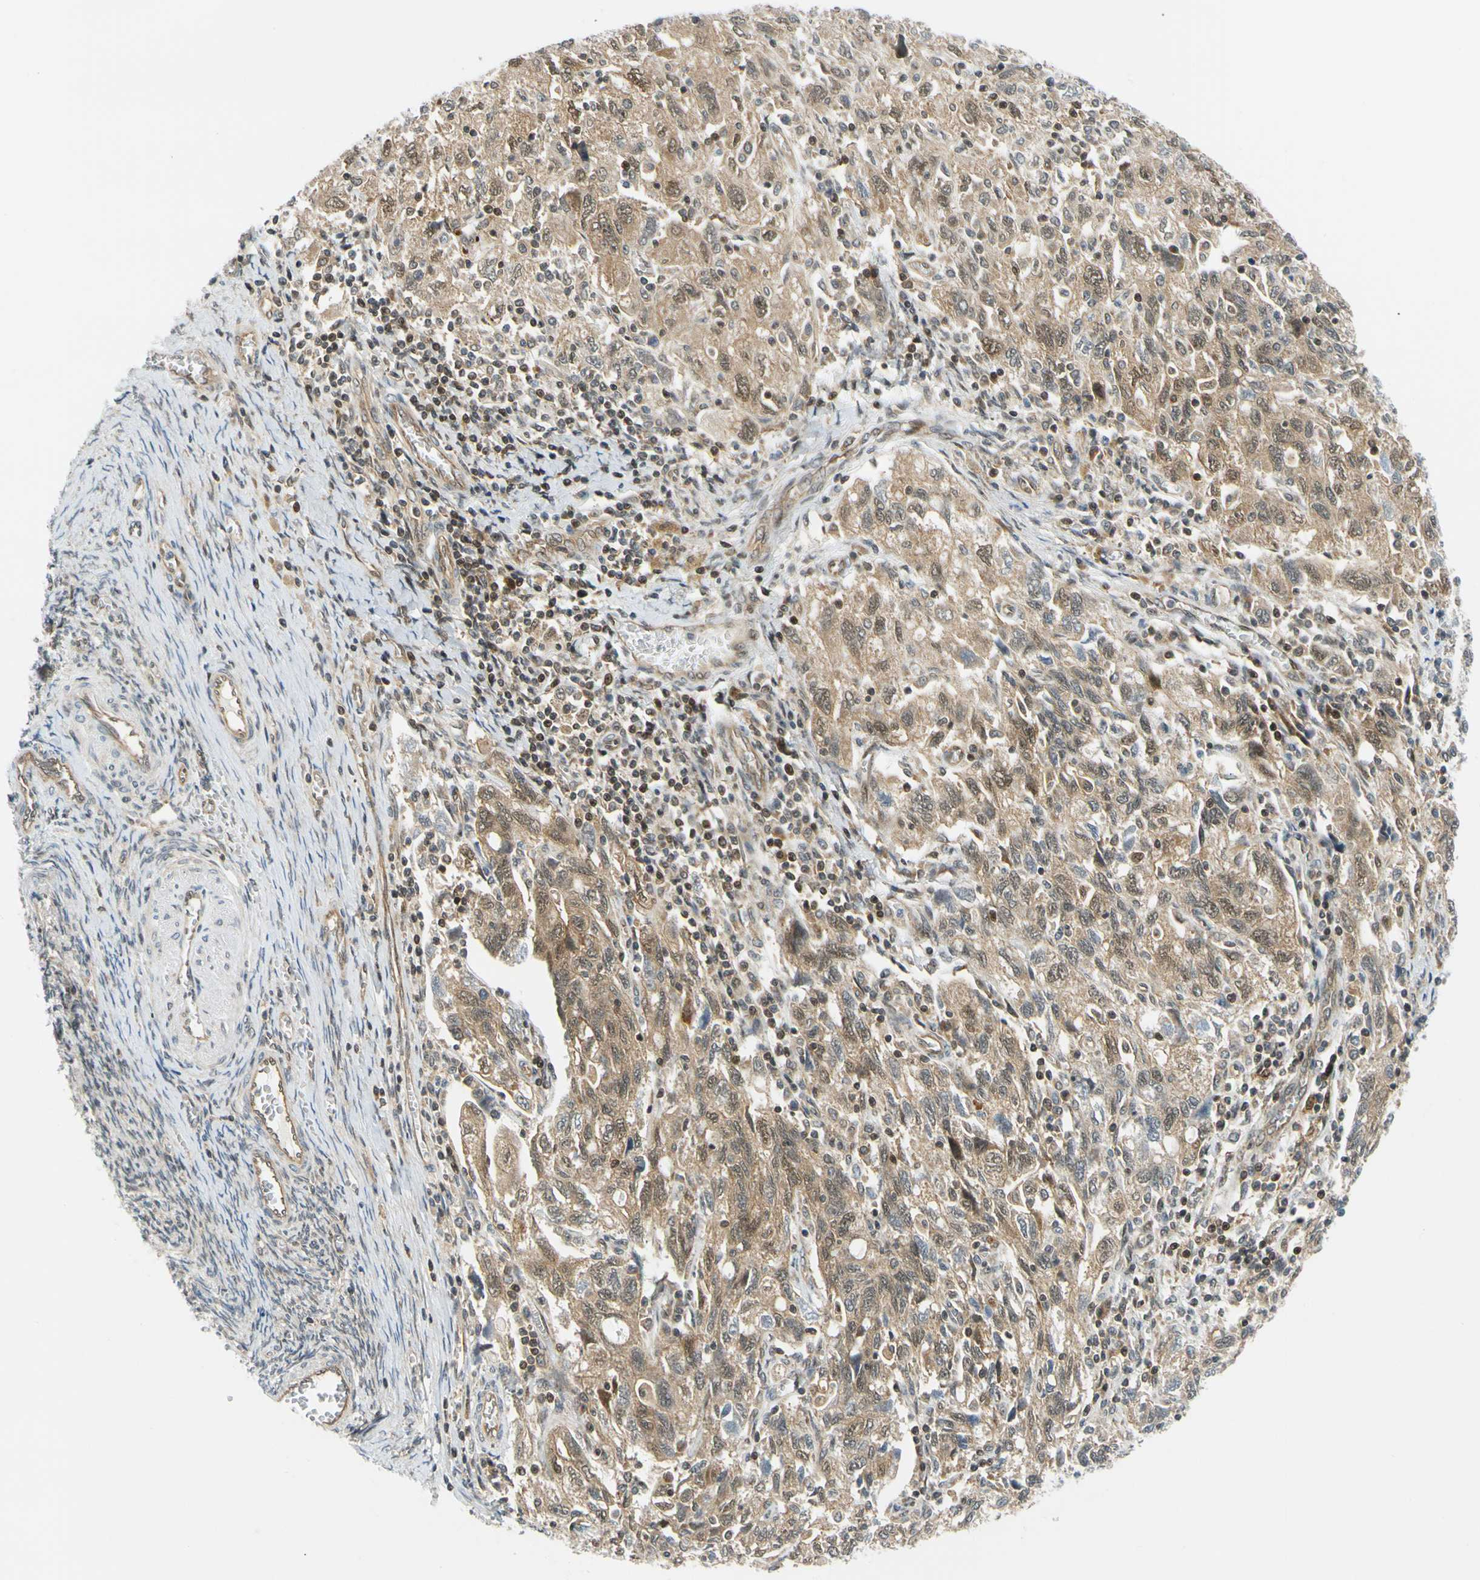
{"staining": {"intensity": "moderate", "quantity": ">75%", "location": "cytoplasmic/membranous"}, "tissue": "ovarian cancer", "cell_type": "Tumor cells", "image_type": "cancer", "snomed": [{"axis": "morphology", "description": "Carcinoma, NOS"}, {"axis": "morphology", "description": "Cystadenocarcinoma, serous, NOS"}, {"axis": "topography", "description": "Ovary"}], "caption": "A high-resolution micrograph shows IHC staining of ovarian cancer (carcinoma), which reveals moderate cytoplasmic/membranous staining in about >75% of tumor cells. (DAB (3,3'-diaminobenzidine) = brown stain, brightfield microscopy at high magnification).", "gene": "MAPK9", "patient": {"sex": "female", "age": 69}}